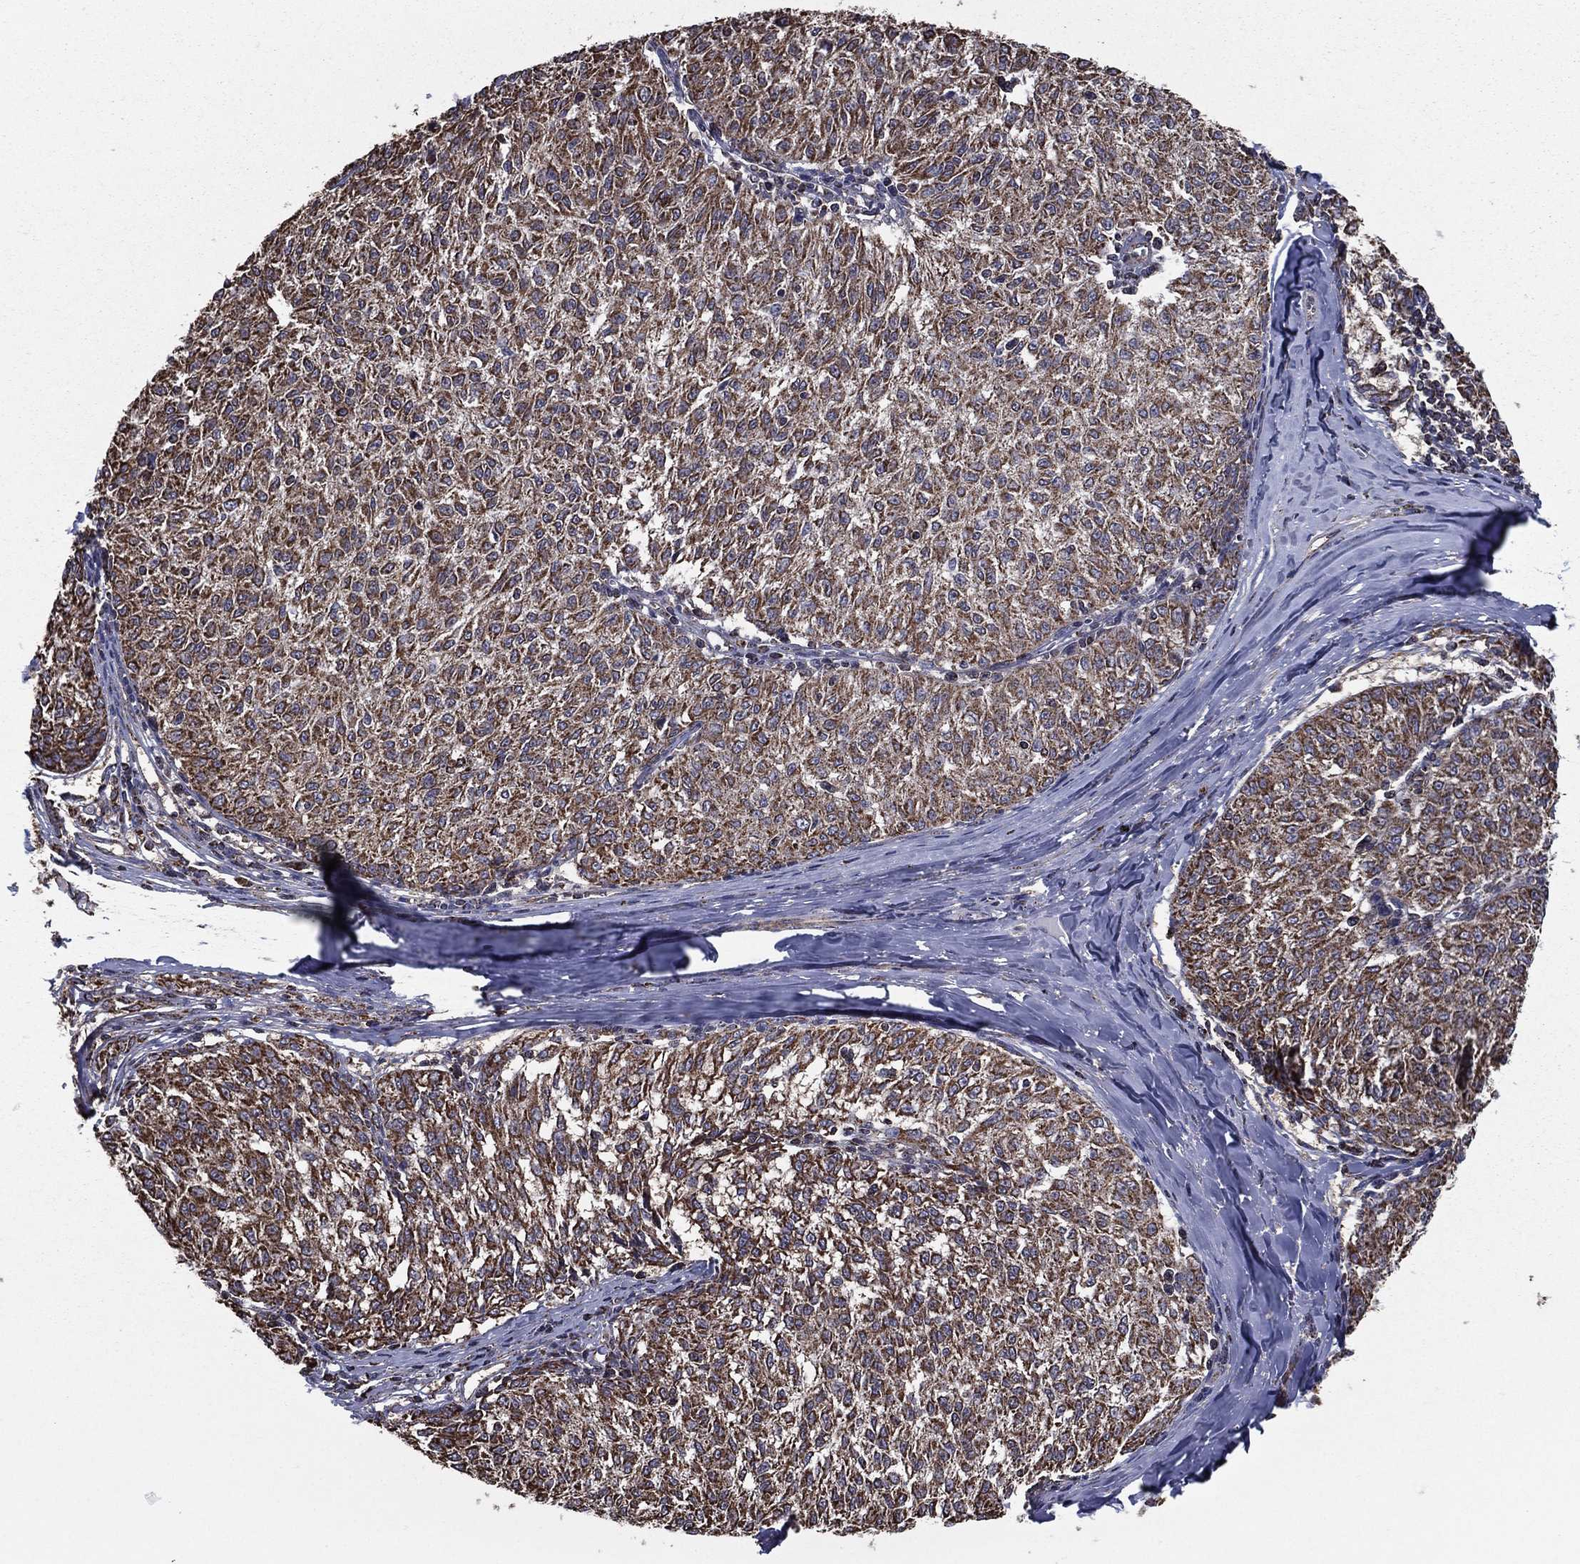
{"staining": {"intensity": "moderate", "quantity": ">75%", "location": "cytoplasmic/membranous"}, "tissue": "melanoma", "cell_type": "Tumor cells", "image_type": "cancer", "snomed": [{"axis": "morphology", "description": "Malignant melanoma, NOS"}, {"axis": "topography", "description": "Skin"}], "caption": "High-magnification brightfield microscopy of malignant melanoma stained with DAB (3,3'-diaminobenzidine) (brown) and counterstained with hematoxylin (blue). tumor cells exhibit moderate cytoplasmic/membranous expression is present in about>75% of cells.", "gene": "RIGI", "patient": {"sex": "female", "age": 72}}